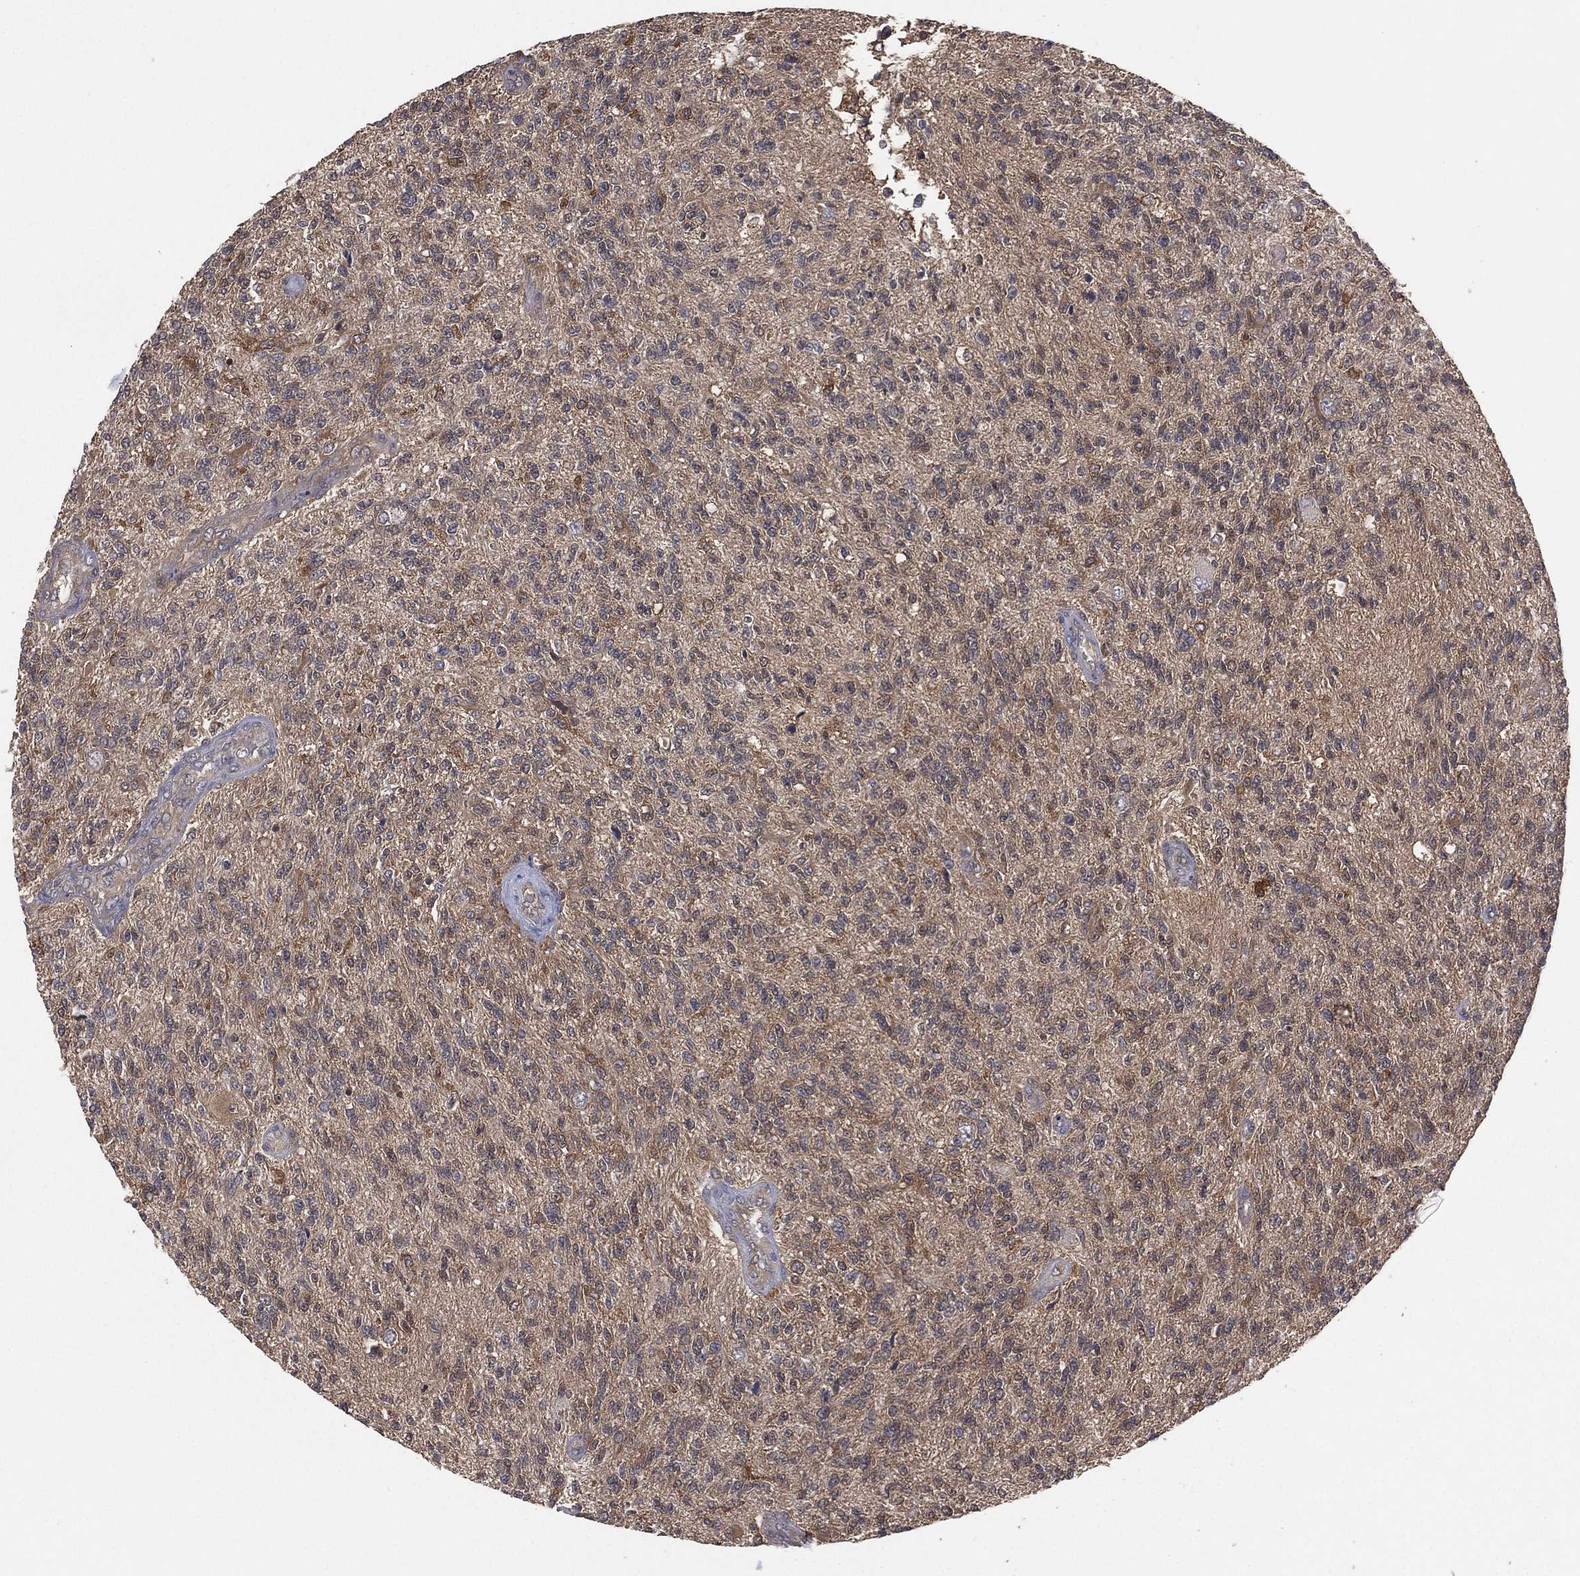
{"staining": {"intensity": "moderate", "quantity": "25%-75%", "location": "cytoplasmic/membranous"}, "tissue": "glioma", "cell_type": "Tumor cells", "image_type": "cancer", "snomed": [{"axis": "morphology", "description": "Glioma, malignant, High grade"}, {"axis": "topography", "description": "Brain"}], "caption": "Immunohistochemistry (DAB) staining of malignant high-grade glioma exhibits moderate cytoplasmic/membranous protein expression in about 25%-75% of tumor cells.", "gene": "PSMG4", "patient": {"sex": "male", "age": 56}}